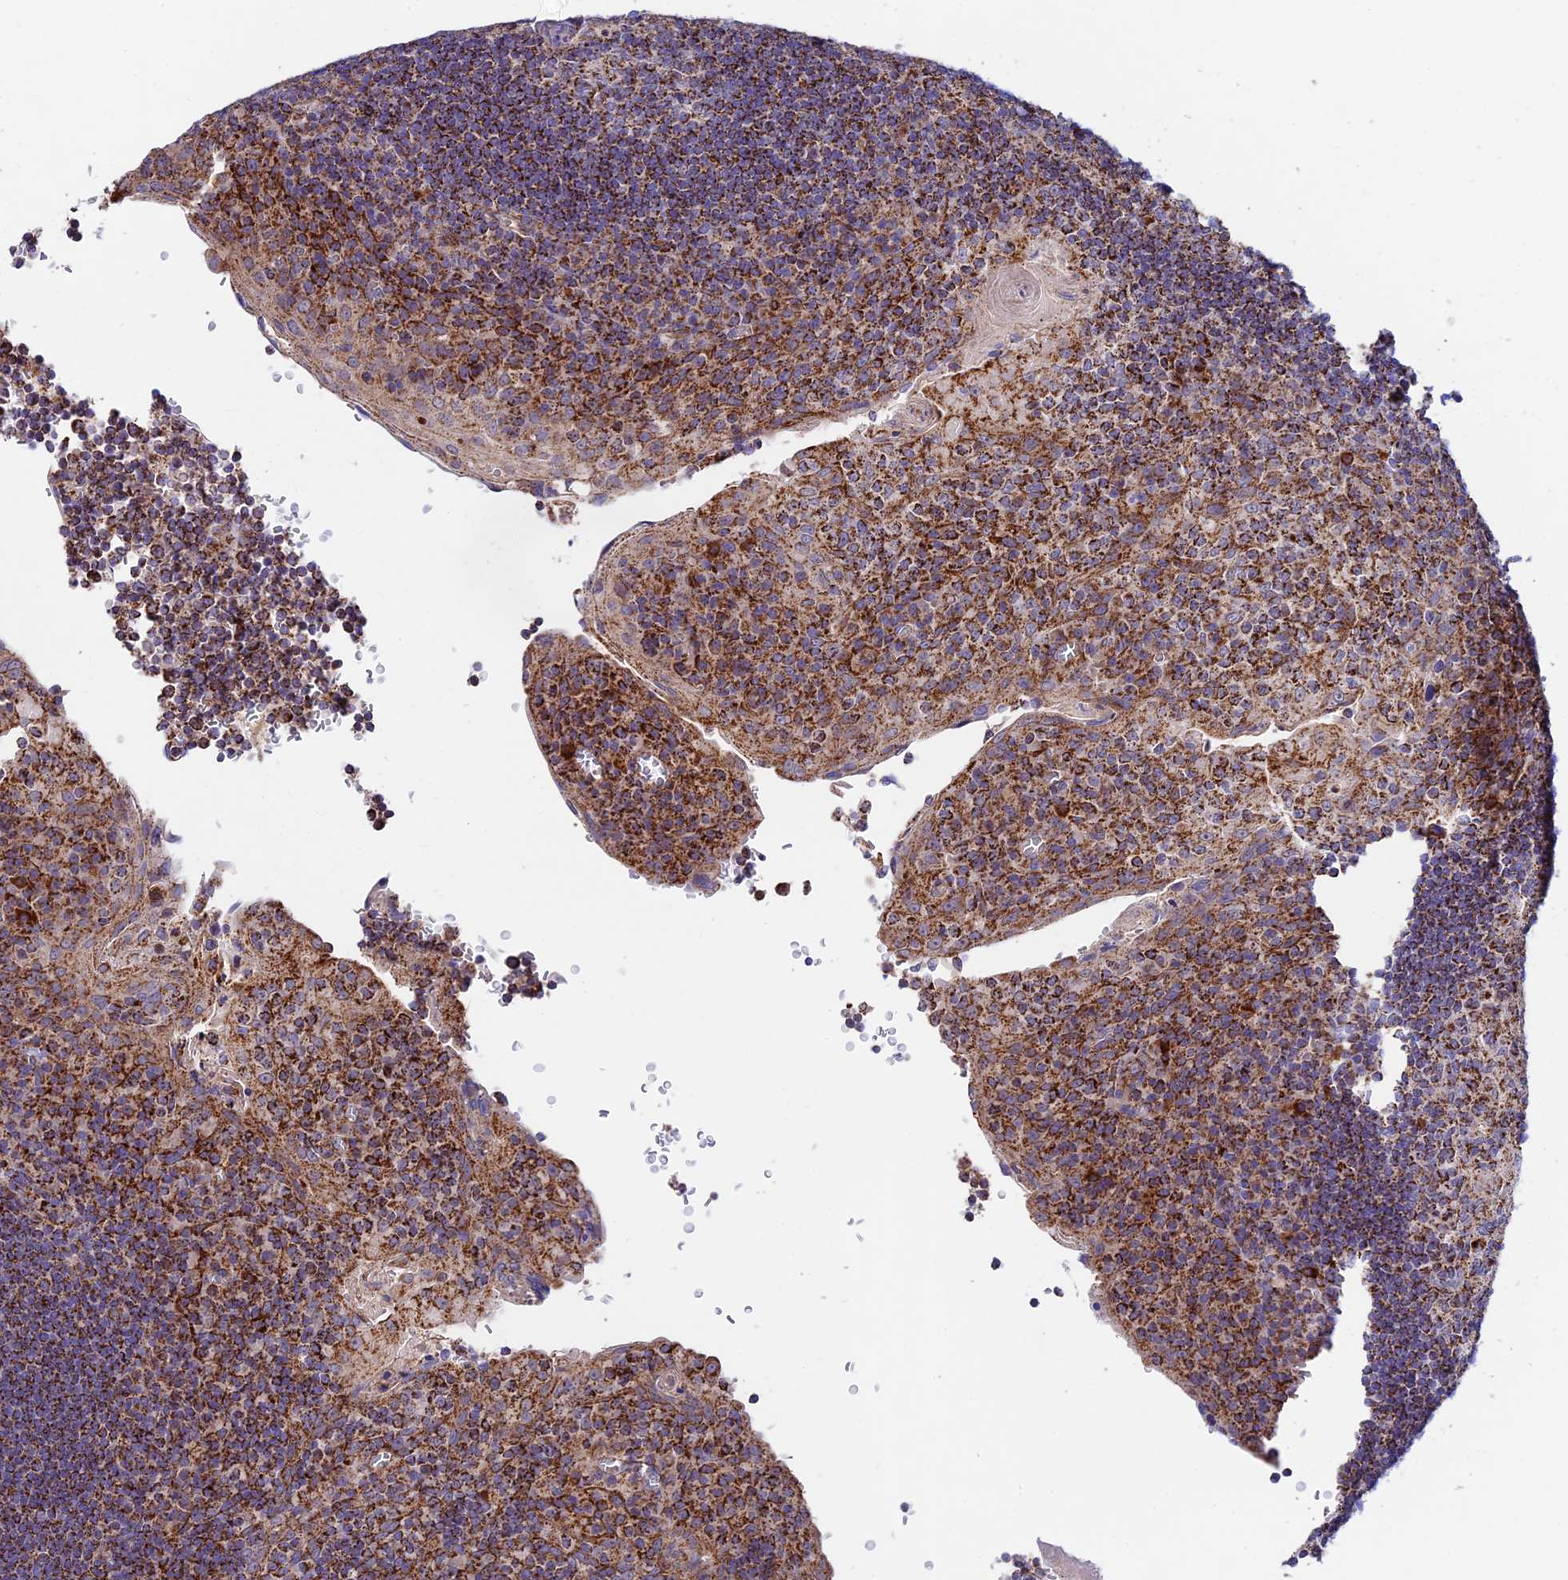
{"staining": {"intensity": "strong", "quantity": "25%-75%", "location": "cytoplasmic/membranous"}, "tissue": "tonsil", "cell_type": "Germinal center cells", "image_type": "normal", "snomed": [{"axis": "morphology", "description": "Normal tissue, NOS"}, {"axis": "topography", "description": "Tonsil"}], "caption": "Tonsil stained for a protein exhibits strong cytoplasmic/membranous positivity in germinal center cells. The protein is shown in brown color, while the nuclei are stained blue.", "gene": "KHDC3L", "patient": {"sex": "male", "age": 17}}